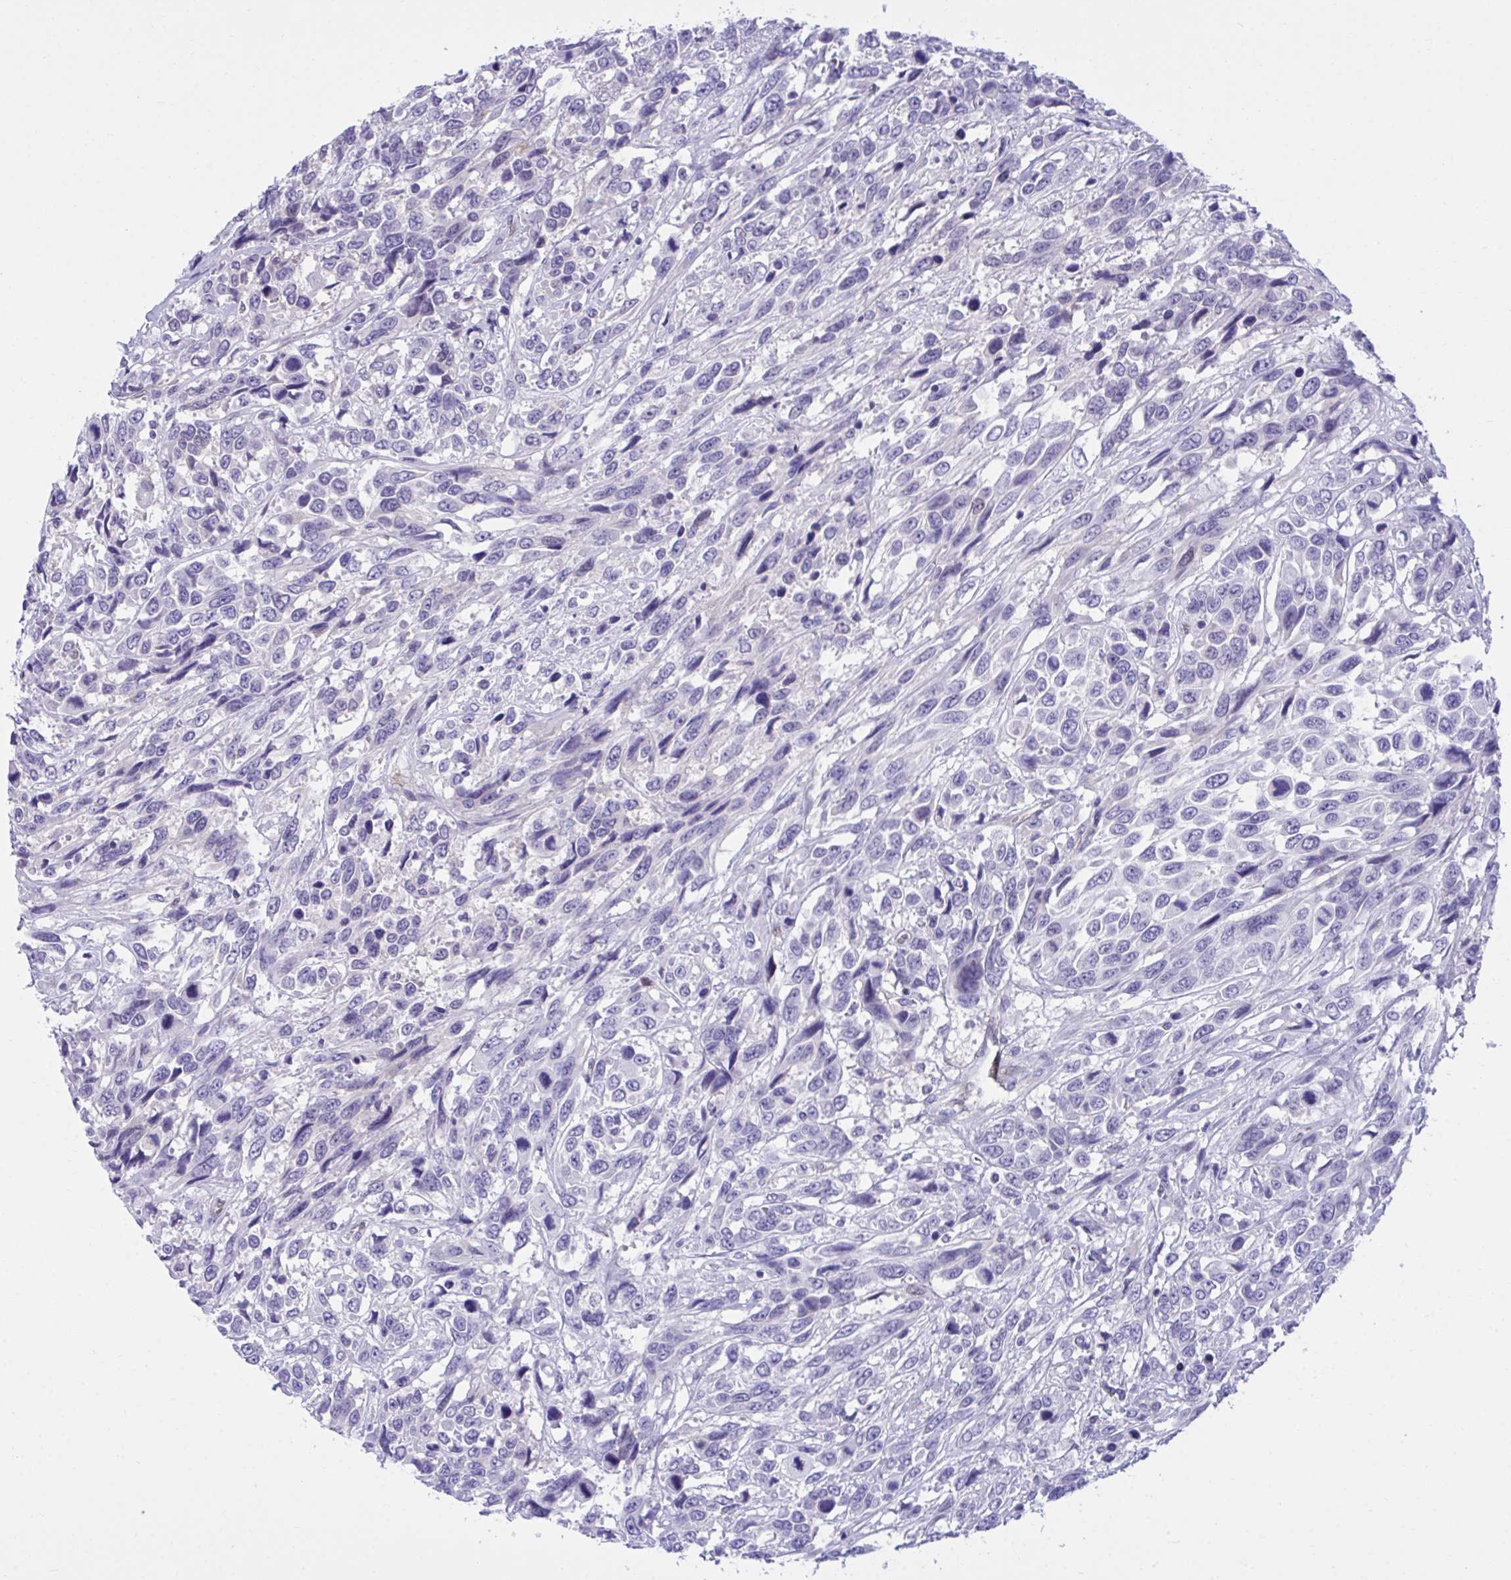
{"staining": {"intensity": "negative", "quantity": "none", "location": "none"}, "tissue": "urothelial cancer", "cell_type": "Tumor cells", "image_type": "cancer", "snomed": [{"axis": "morphology", "description": "Urothelial carcinoma, High grade"}, {"axis": "topography", "description": "Urinary bladder"}], "caption": "Urothelial cancer stained for a protein using immunohistochemistry reveals no positivity tumor cells.", "gene": "PGM2L1", "patient": {"sex": "female", "age": 70}}